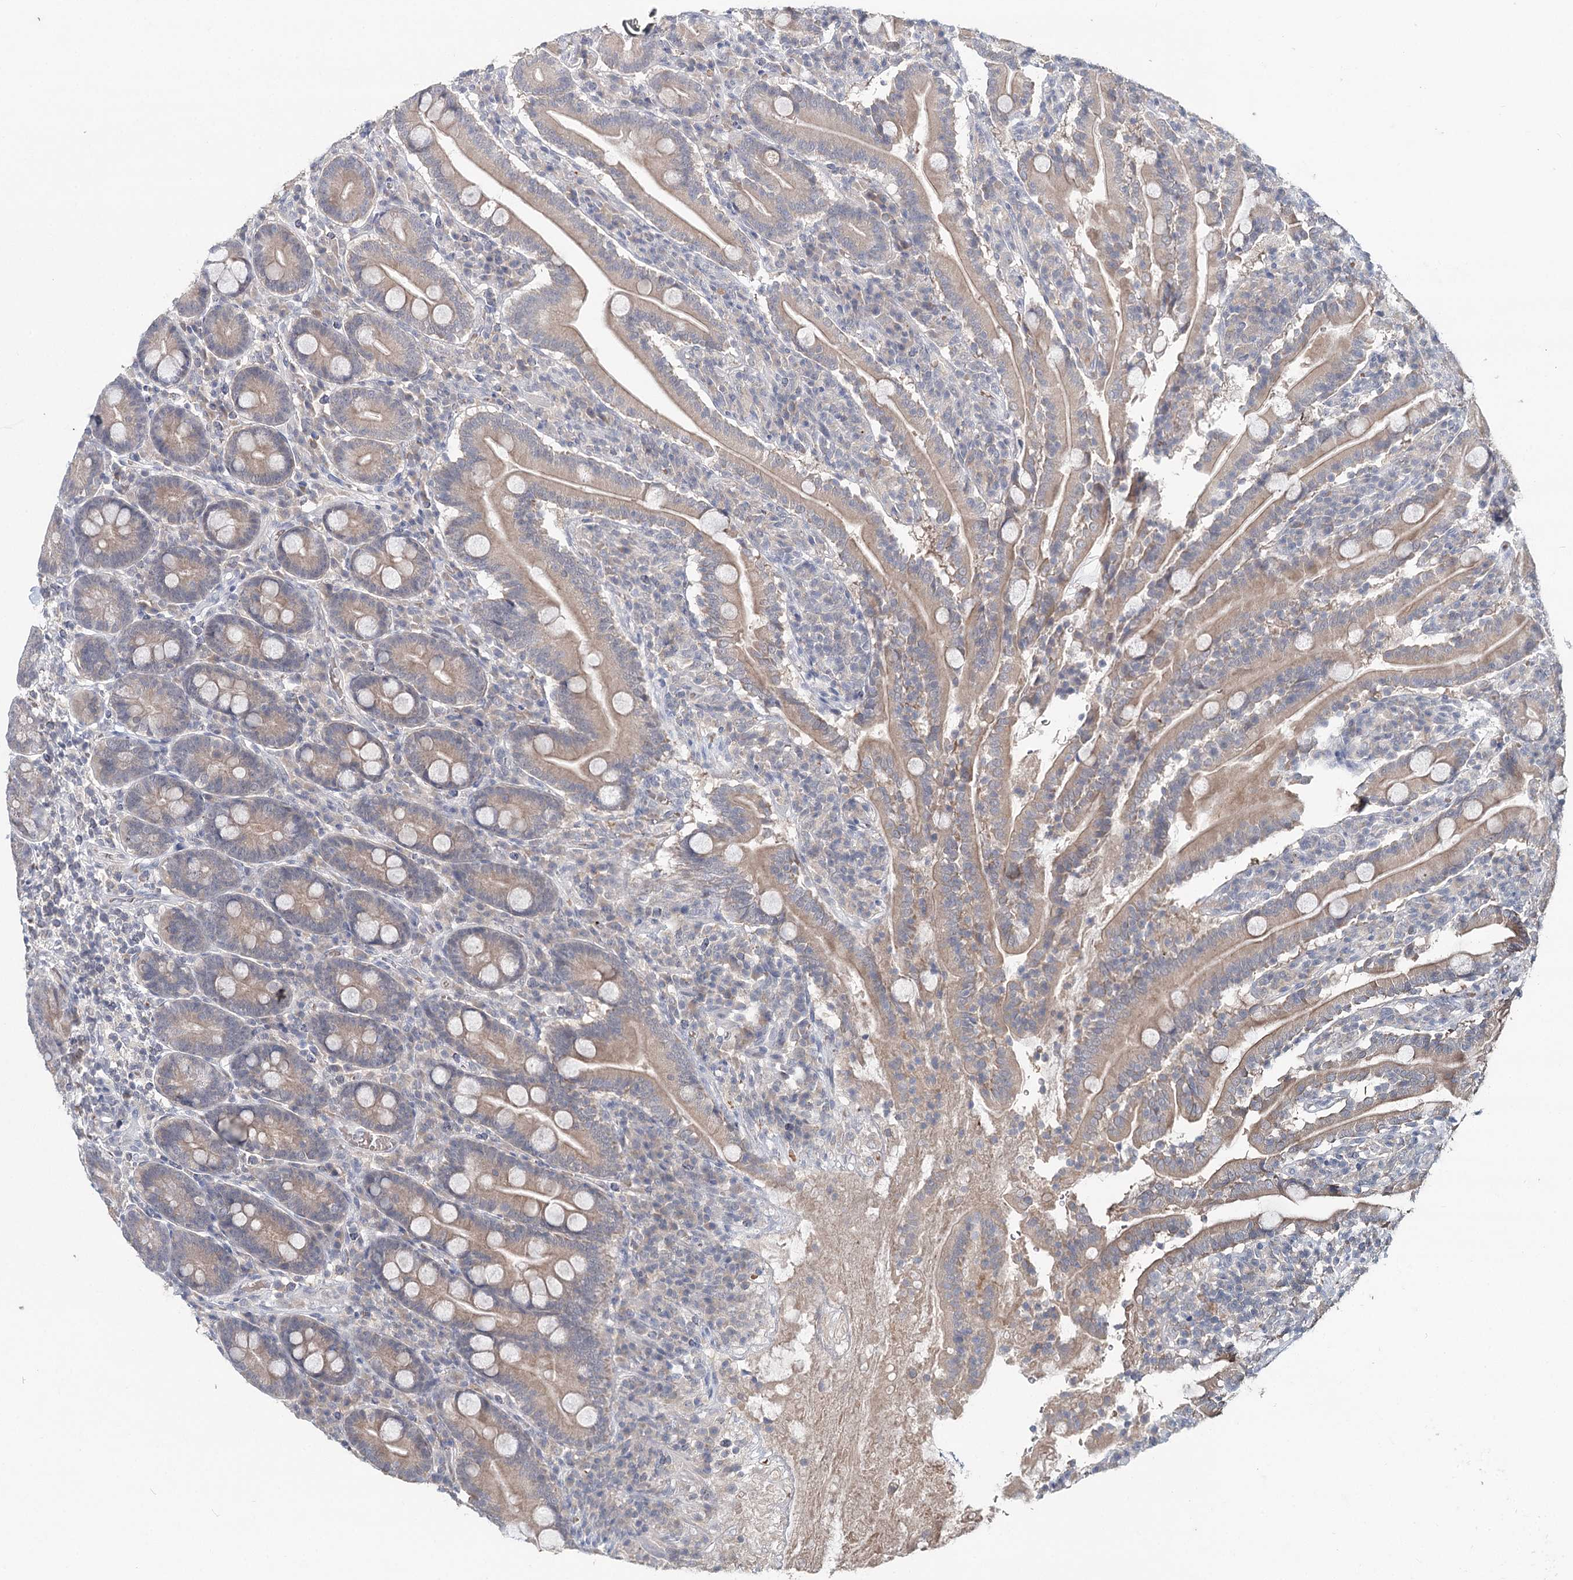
{"staining": {"intensity": "weak", "quantity": ">75%", "location": "cytoplasmic/membranous"}, "tissue": "duodenum", "cell_type": "Glandular cells", "image_type": "normal", "snomed": [{"axis": "morphology", "description": "Normal tissue, NOS"}, {"axis": "topography", "description": "Duodenum"}], "caption": "Immunohistochemistry histopathology image of normal duodenum stained for a protein (brown), which exhibits low levels of weak cytoplasmic/membranous staining in approximately >75% of glandular cells.", "gene": "FBXO7", "patient": {"sex": "male", "age": 35}}